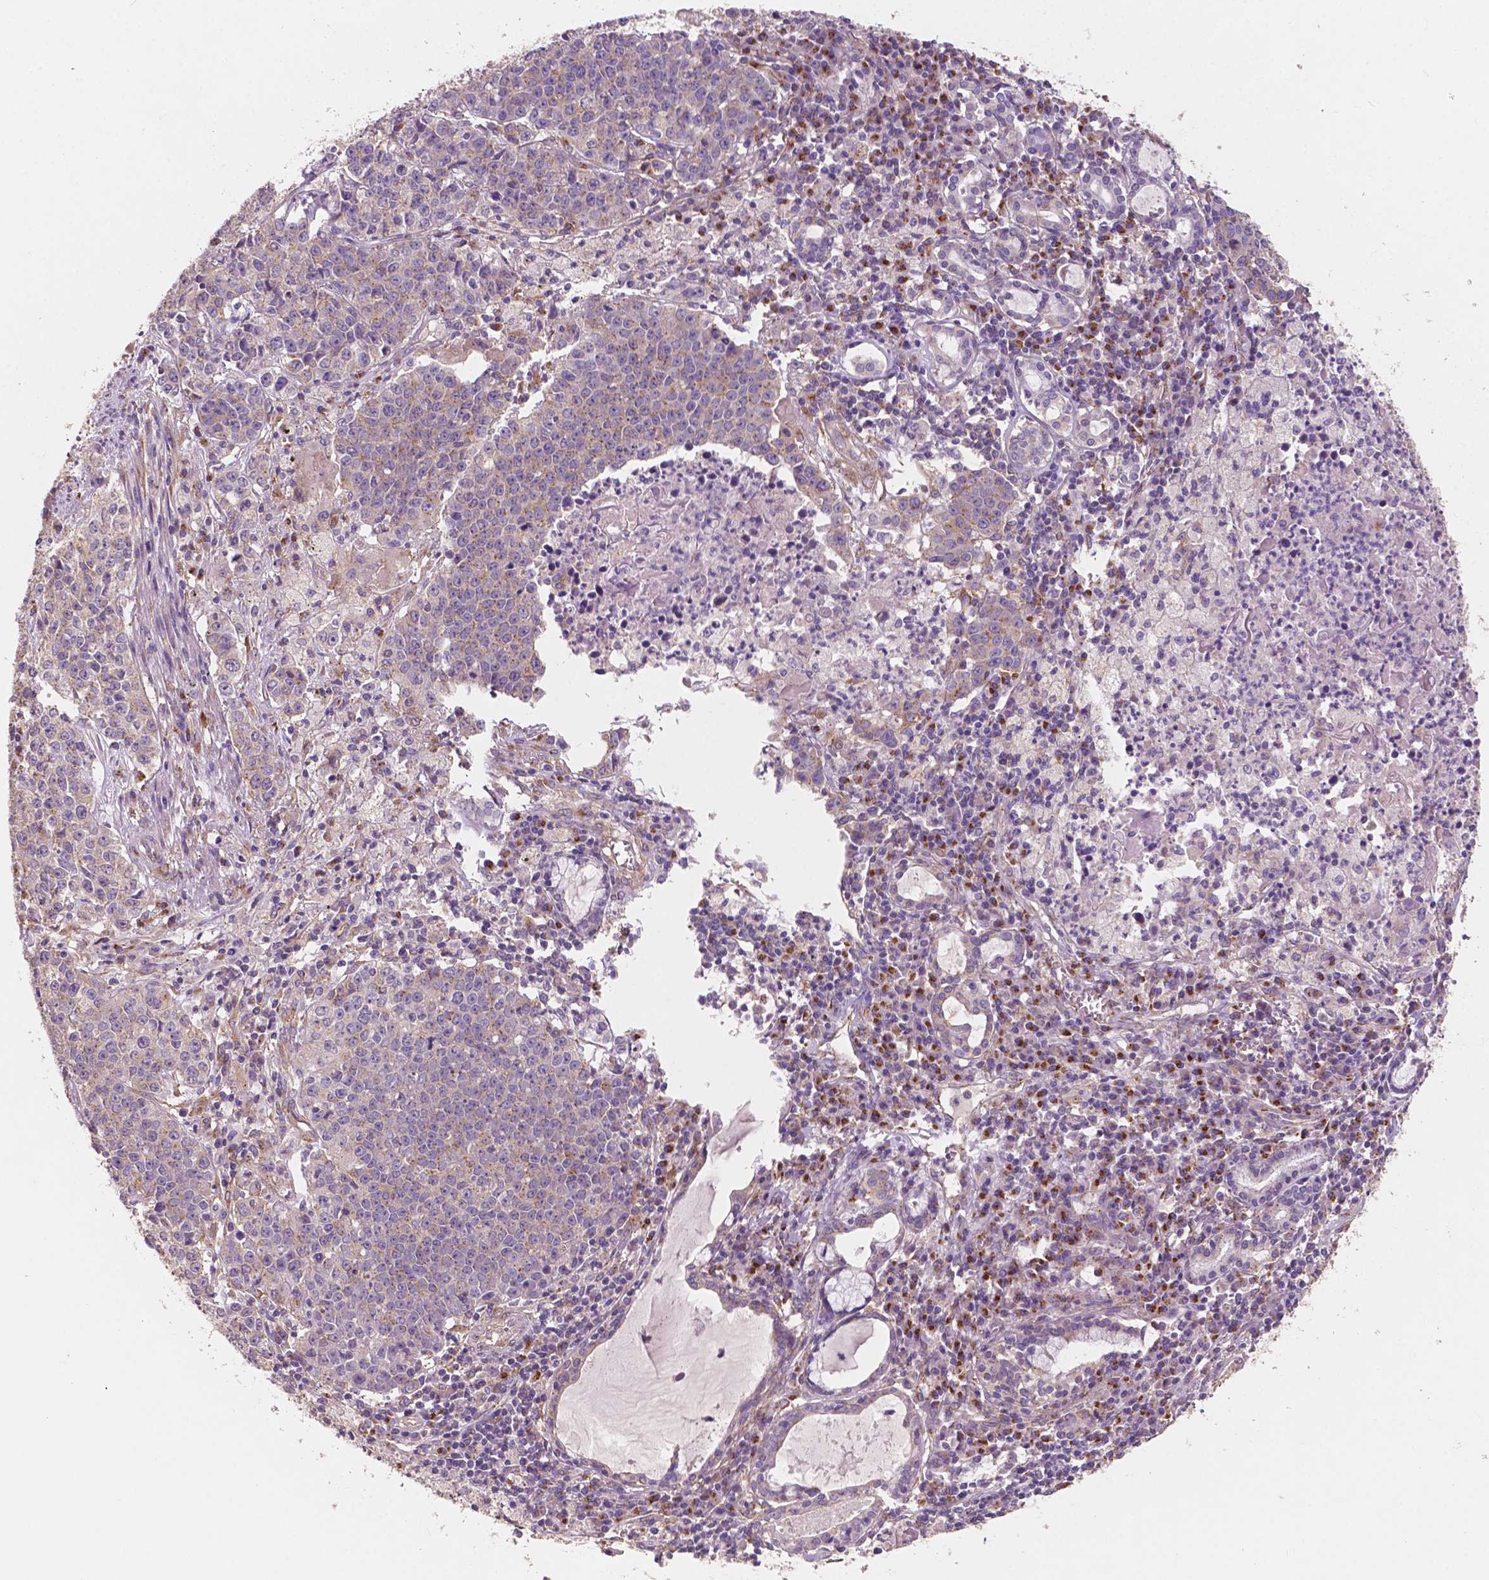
{"staining": {"intensity": "weak", "quantity": "25%-75%", "location": "cytoplasmic/membranous"}, "tissue": "lung cancer", "cell_type": "Tumor cells", "image_type": "cancer", "snomed": [{"axis": "morphology", "description": "Squamous cell carcinoma, NOS"}, {"axis": "morphology", "description": "Squamous cell carcinoma, metastatic, NOS"}, {"axis": "topography", "description": "Lung"}, {"axis": "topography", "description": "Pleura, NOS"}], "caption": "IHC of metastatic squamous cell carcinoma (lung) demonstrates low levels of weak cytoplasmic/membranous expression in about 25%-75% of tumor cells. The staining is performed using DAB brown chromogen to label protein expression. The nuclei are counter-stained blue using hematoxylin.", "gene": "CHPT1", "patient": {"sex": "male", "age": 72}}